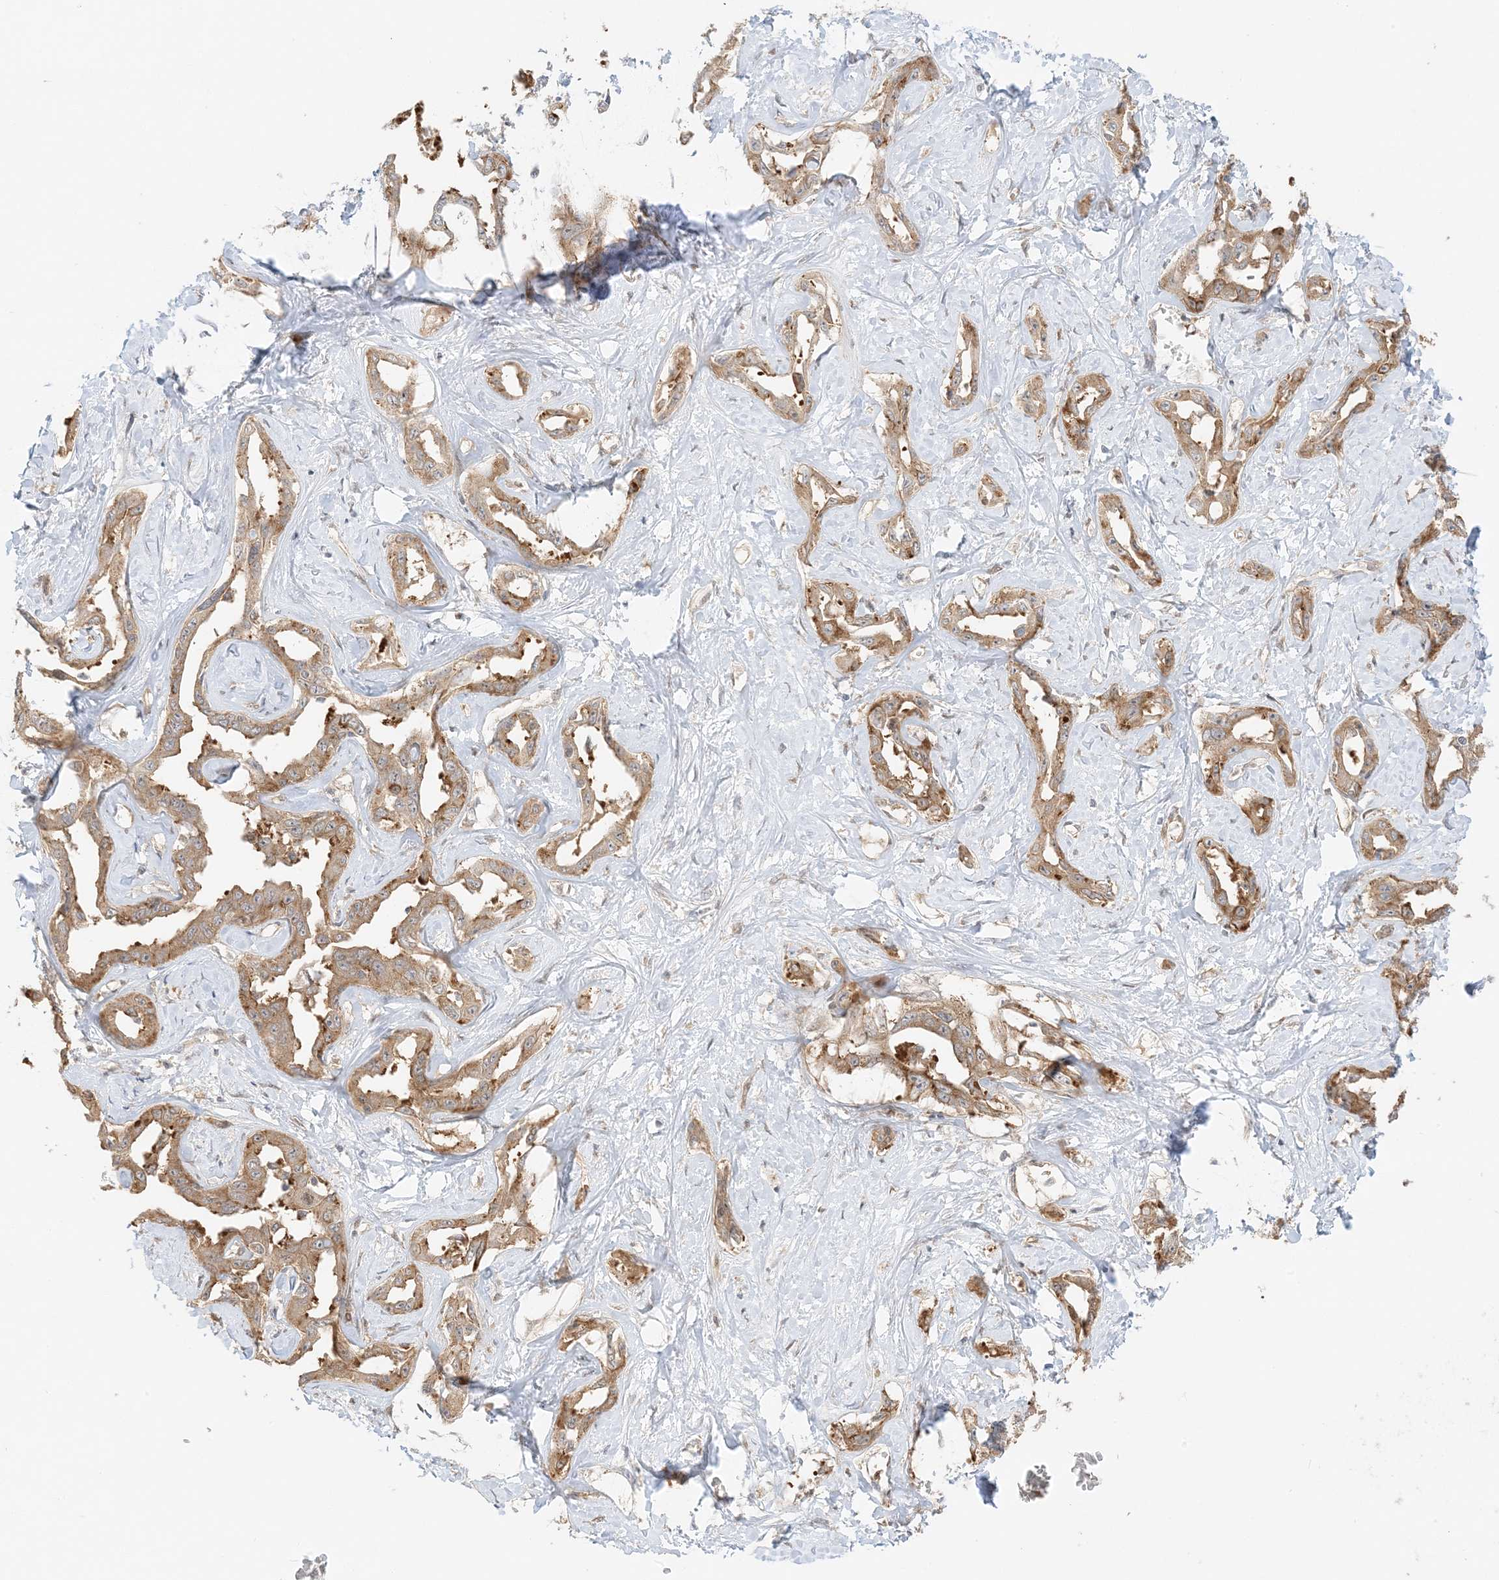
{"staining": {"intensity": "moderate", "quantity": ">75%", "location": "cytoplasmic/membranous"}, "tissue": "liver cancer", "cell_type": "Tumor cells", "image_type": "cancer", "snomed": [{"axis": "morphology", "description": "Cholangiocarcinoma"}, {"axis": "topography", "description": "Liver"}], "caption": "Immunohistochemistry staining of liver cancer (cholangiocarcinoma), which shows medium levels of moderate cytoplasmic/membranous staining in approximately >75% of tumor cells indicating moderate cytoplasmic/membranous protein staining. The staining was performed using DAB (3,3'-diaminobenzidine) (brown) for protein detection and nuclei were counterstained in hematoxylin (blue).", "gene": "UBAP2L", "patient": {"sex": "male", "age": 59}}